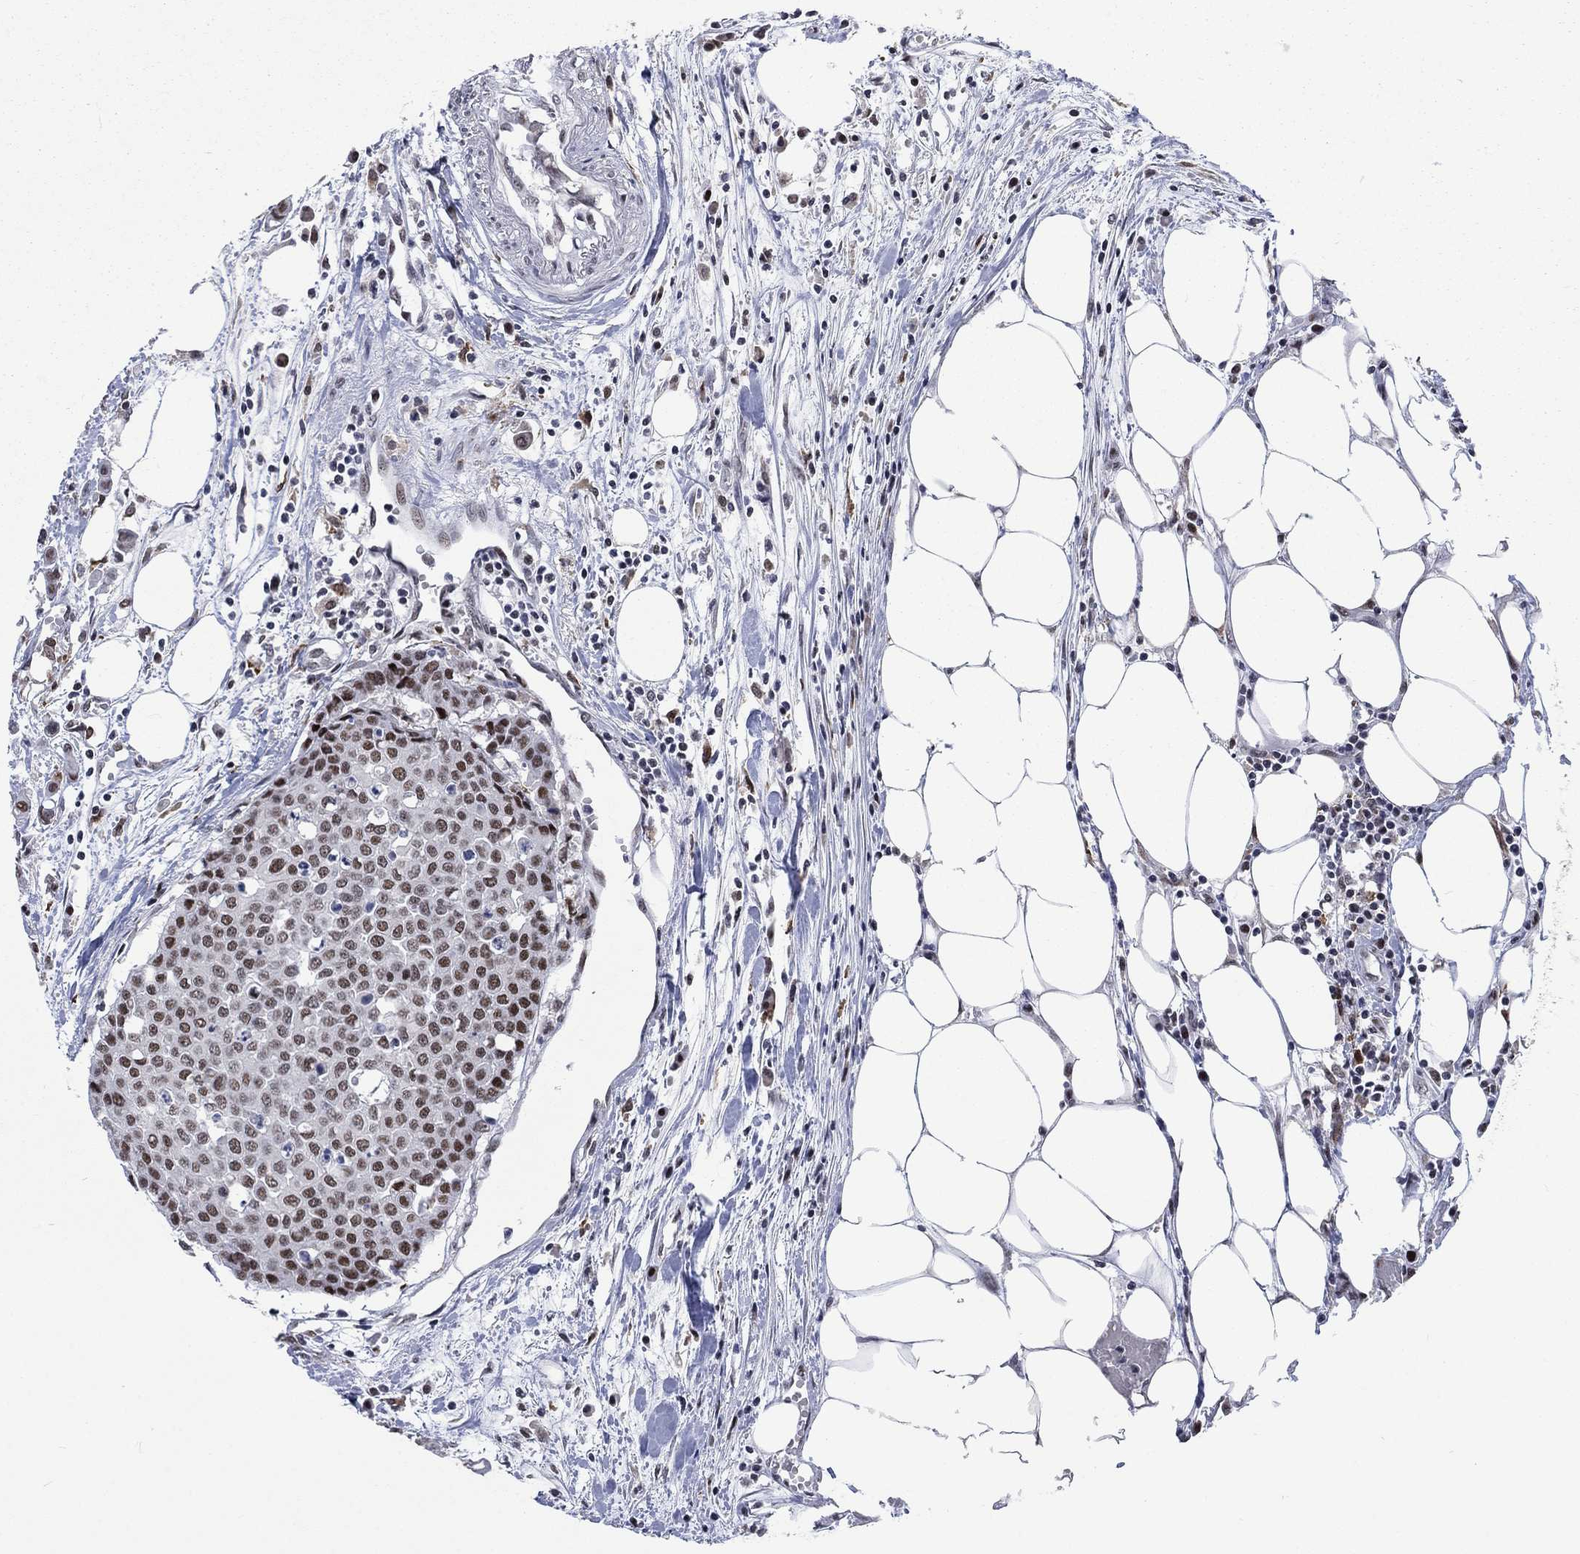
{"staining": {"intensity": "strong", "quantity": "25%-75%", "location": "nuclear"}, "tissue": "carcinoid", "cell_type": "Tumor cells", "image_type": "cancer", "snomed": [{"axis": "morphology", "description": "Carcinoid, malignant, NOS"}, {"axis": "topography", "description": "Colon"}], "caption": "IHC of malignant carcinoid reveals high levels of strong nuclear positivity in about 25%-75% of tumor cells.", "gene": "HCFC1", "patient": {"sex": "male", "age": 81}}